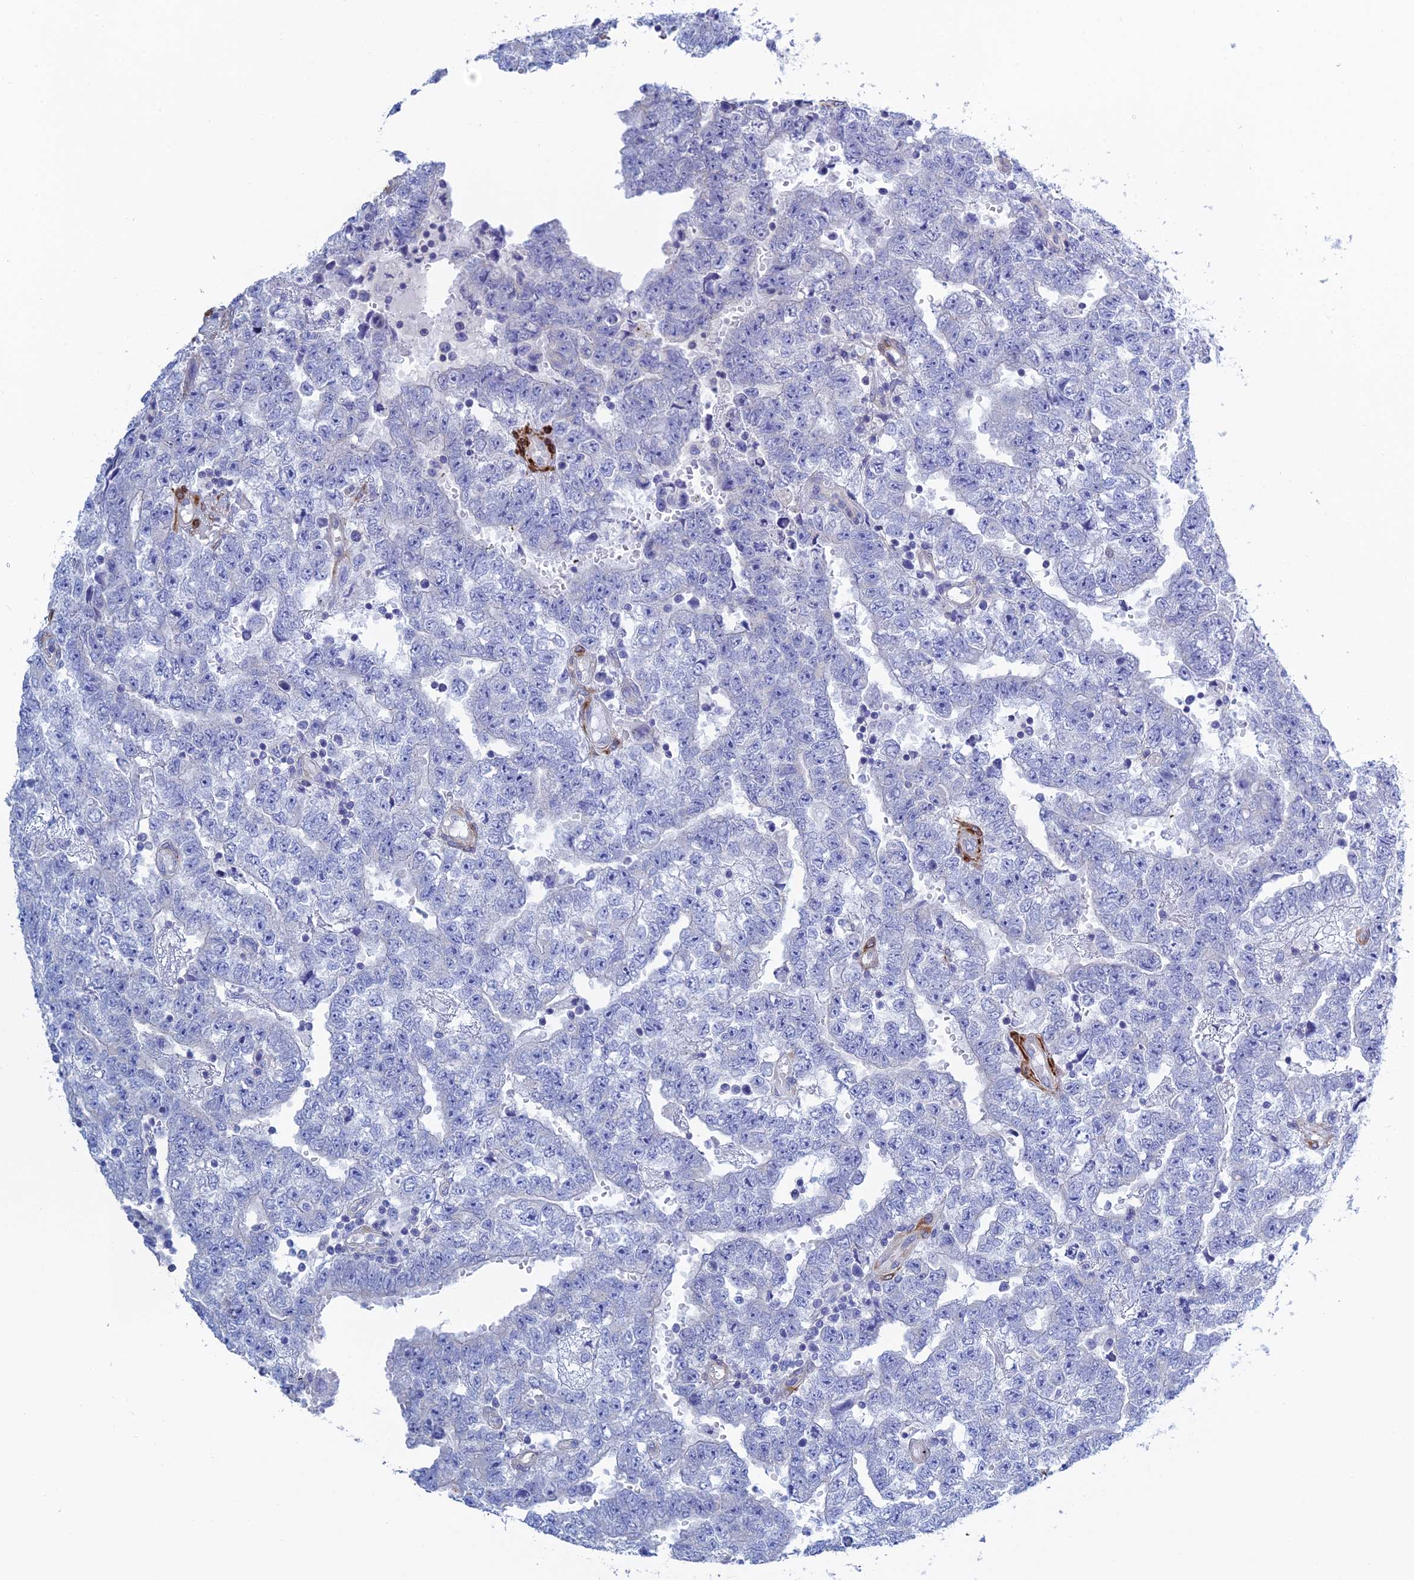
{"staining": {"intensity": "negative", "quantity": "none", "location": "none"}, "tissue": "testis cancer", "cell_type": "Tumor cells", "image_type": "cancer", "snomed": [{"axis": "morphology", "description": "Carcinoma, Embryonal, NOS"}, {"axis": "topography", "description": "Testis"}], "caption": "Tumor cells are negative for protein expression in human testis cancer (embryonal carcinoma).", "gene": "PCDHA8", "patient": {"sex": "male", "age": 25}}